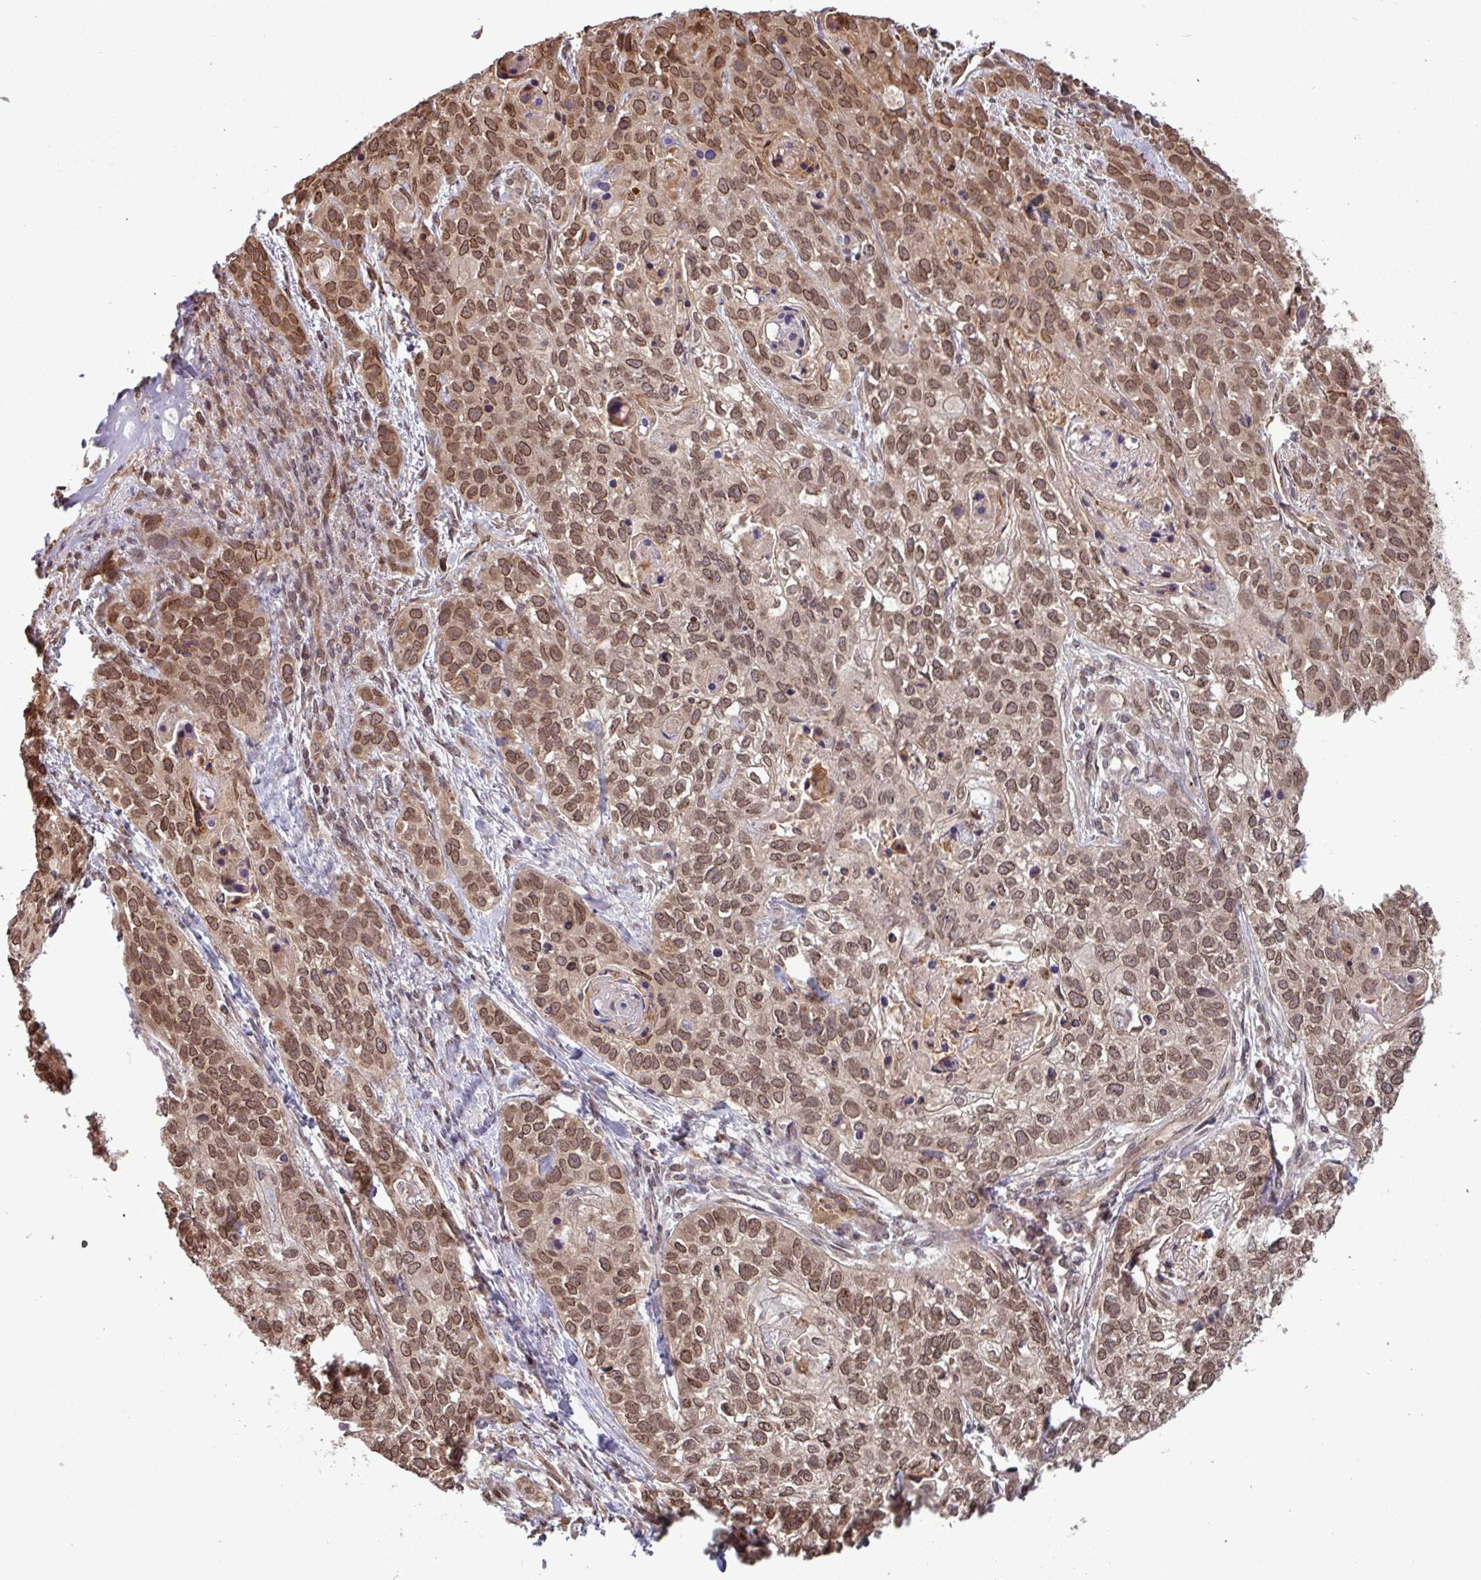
{"staining": {"intensity": "moderate", "quantity": ">75%", "location": "cytoplasmic/membranous,nuclear"}, "tissue": "lung cancer", "cell_type": "Tumor cells", "image_type": "cancer", "snomed": [{"axis": "morphology", "description": "Squamous cell carcinoma, NOS"}, {"axis": "topography", "description": "Lung"}], "caption": "This is a photomicrograph of immunohistochemistry staining of lung cancer, which shows moderate staining in the cytoplasmic/membranous and nuclear of tumor cells.", "gene": "RBM4B", "patient": {"sex": "male", "age": 74}}